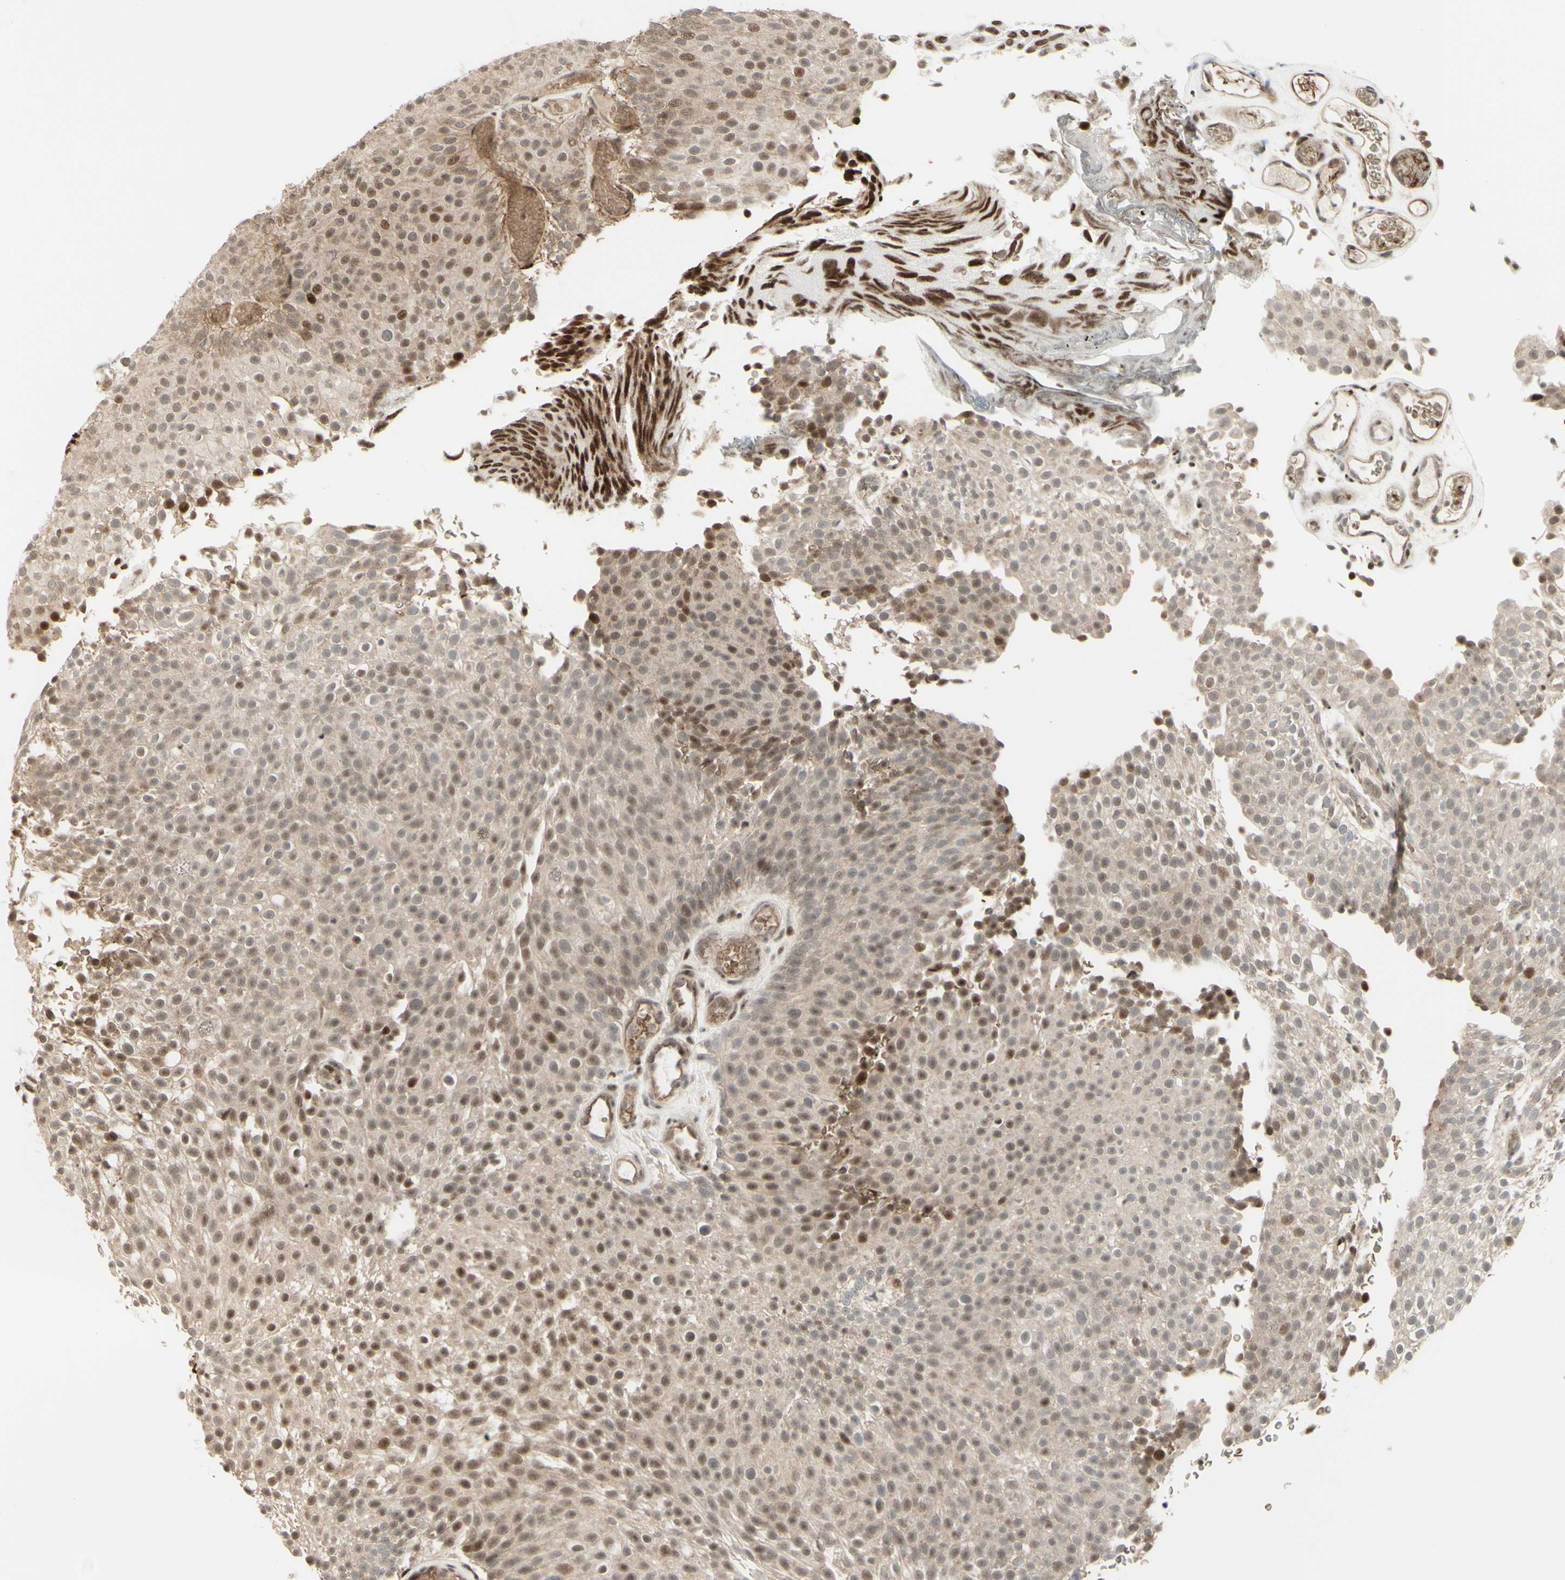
{"staining": {"intensity": "moderate", "quantity": "25%-75%", "location": "cytoplasmic/membranous,nuclear"}, "tissue": "urothelial cancer", "cell_type": "Tumor cells", "image_type": "cancer", "snomed": [{"axis": "morphology", "description": "Urothelial carcinoma, Low grade"}, {"axis": "topography", "description": "Urinary bladder"}], "caption": "Urothelial carcinoma (low-grade) stained for a protein (brown) reveals moderate cytoplasmic/membranous and nuclear positive positivity in about 25%-75% of tumor cells.", "gene": "CDKL5", "patient": {"sex": "male", "age": 78}}